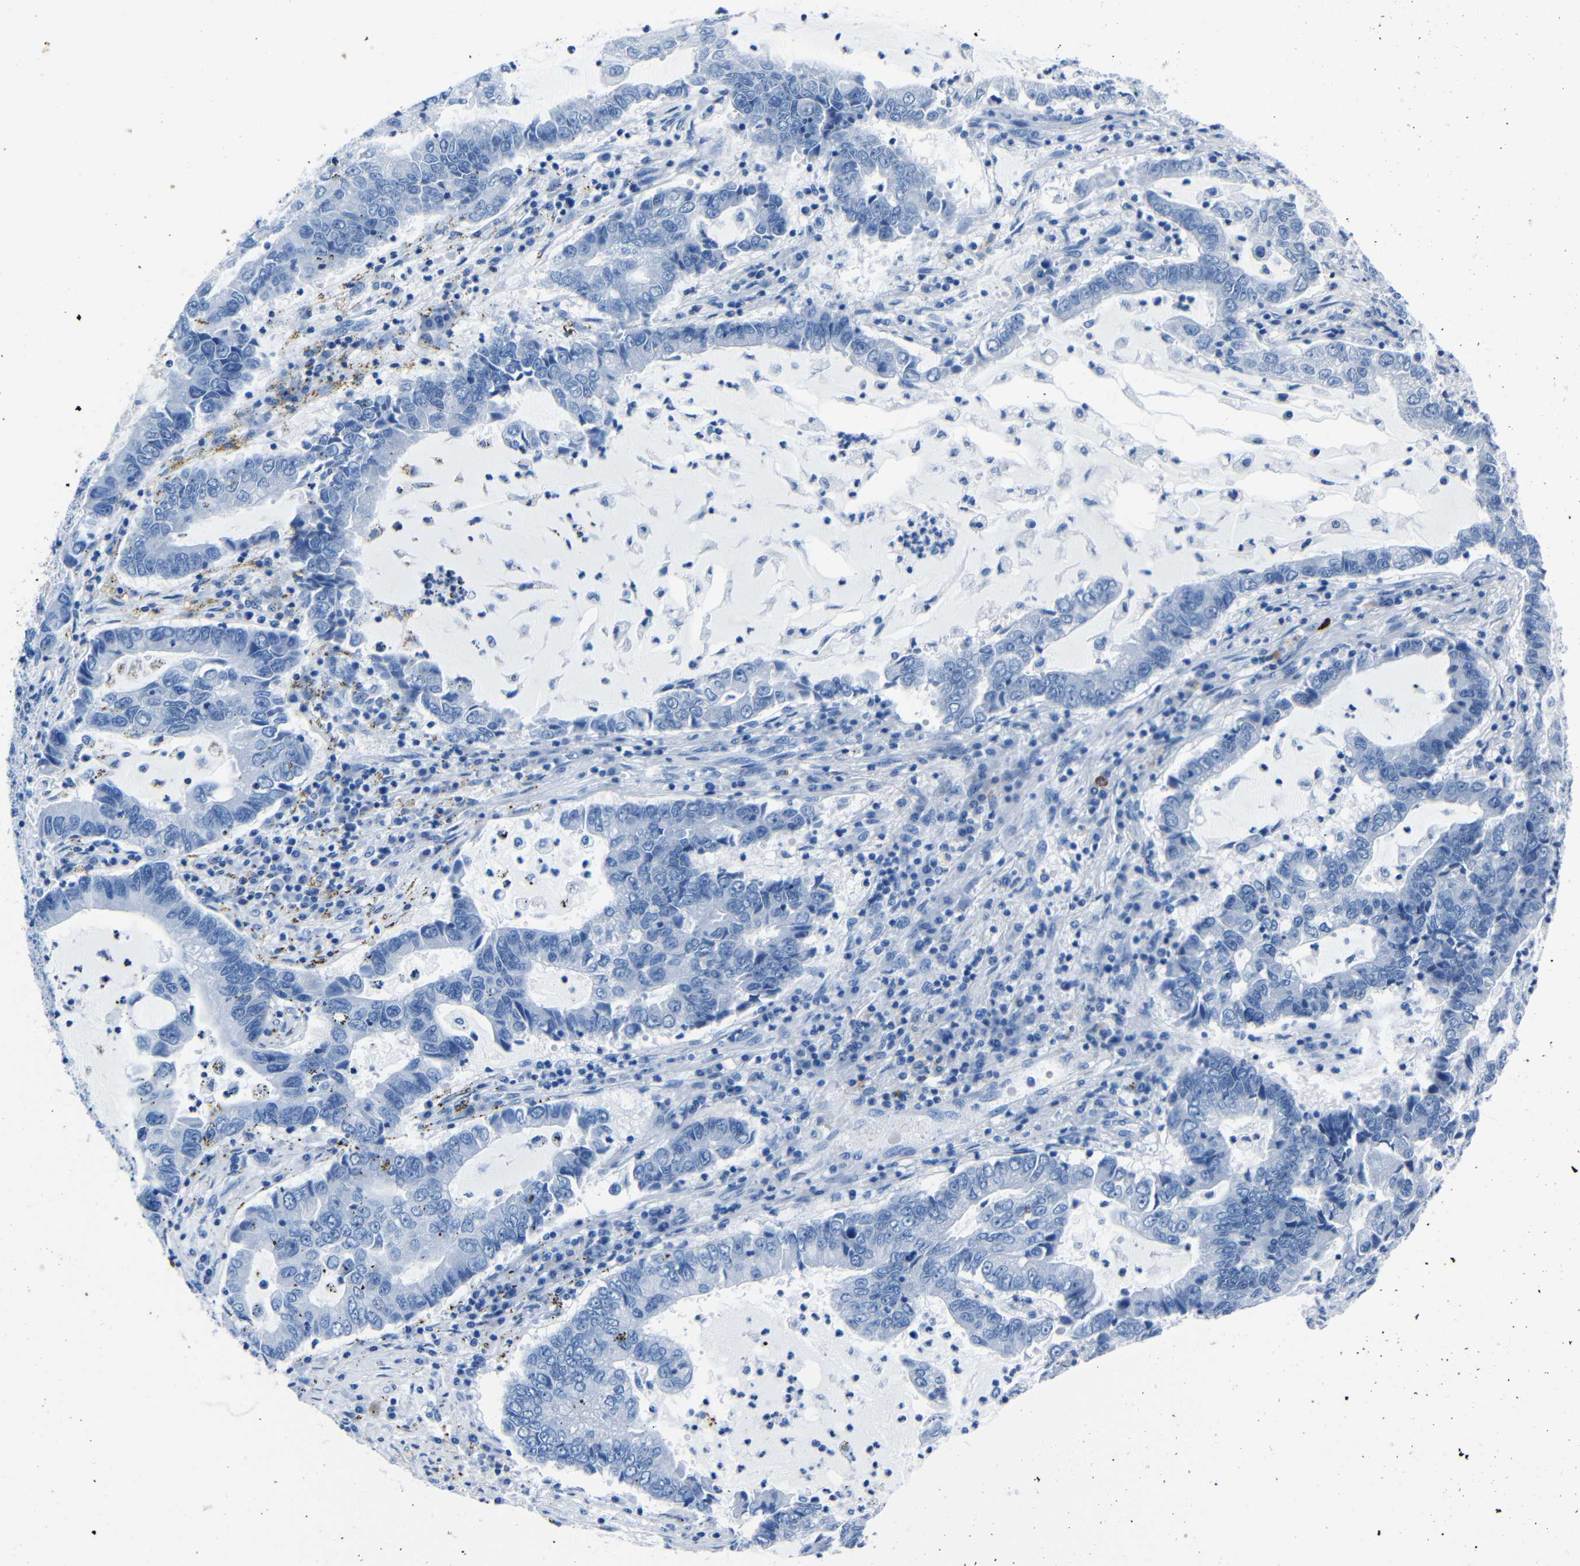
{"staining": {"intensity": "negative", "quantity": "none", "location": "none"}, "tissue": "lung cancer", "cell_type": "Tumor cells", "image_type": "cancer", "snomed": [{"axis": "morphology", "description": "Adenocarcinoma, NOS"}, {"axis": "topography", "description": "Lung"}], "caption": "An immunohistochemistry micrograph of lung cancer (adenocarcinoma) is shown. There is no staining in tumor cells of lung cancer (adenocarcinoma).", "gene": "CLDN11", "patient": {"sex": "female", "age": 51}}